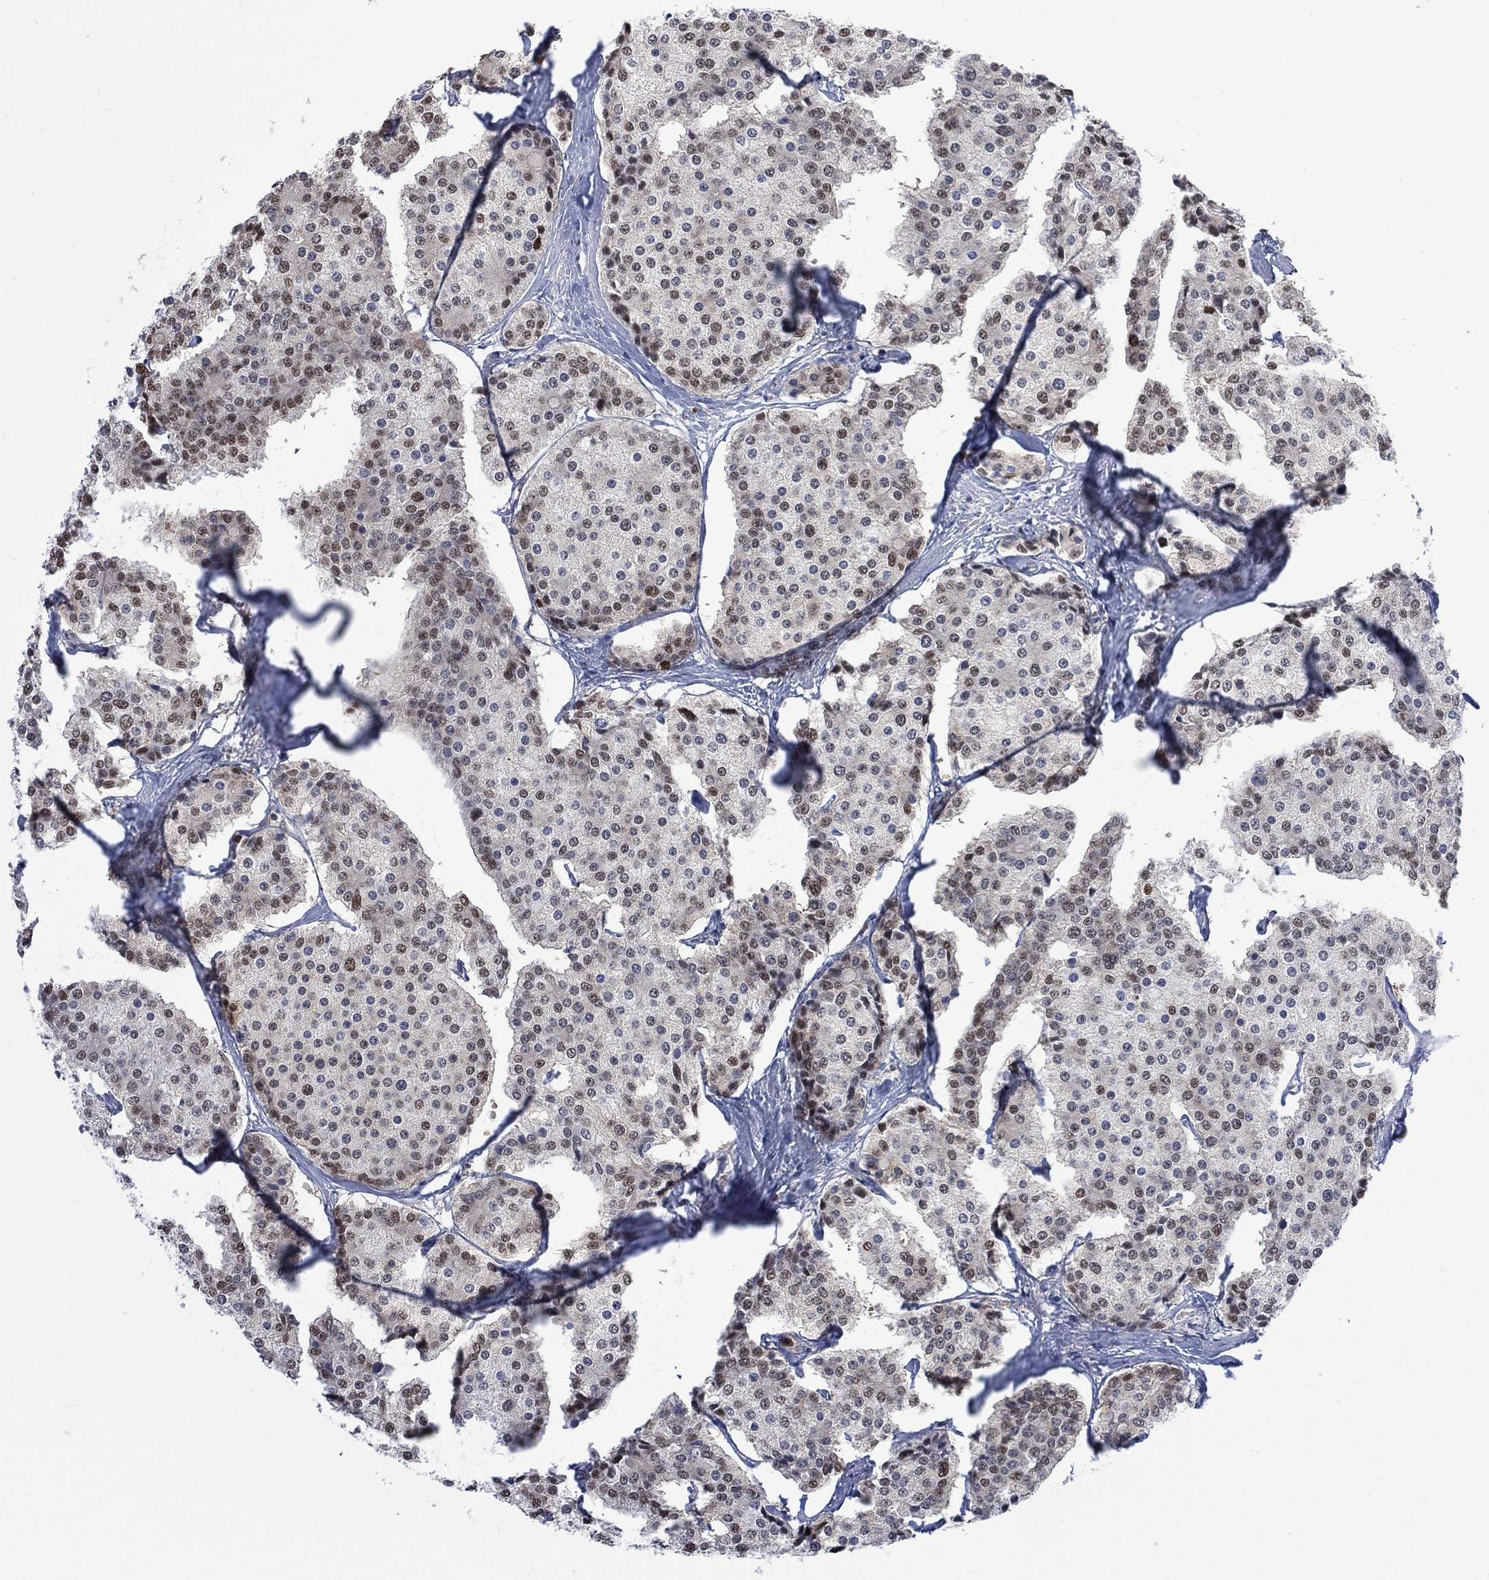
{"staining": {"intensity": "moderate", "quantity": "<25%", "location": "nuclear"}, "tissue": "carcinoid", "cell_type": "Tumor cells", "image_type": "cancer", "snomed": [{"axis": "morphology", "description": "Carcinoid, malignant, NOS"}, {"axis": "topography", "description": "Small intestine"}], "caption": "This micrograph shows carcinoid (malignant) stained with immunohistochemistry (IHC) to label a protein in brown. The nuclear of tumor cells show moderate positivity for the protein. Nuclei are counter-stained blue.", "gene": "RAD54L2", "patient": {"sex": "female", "age": 65}}